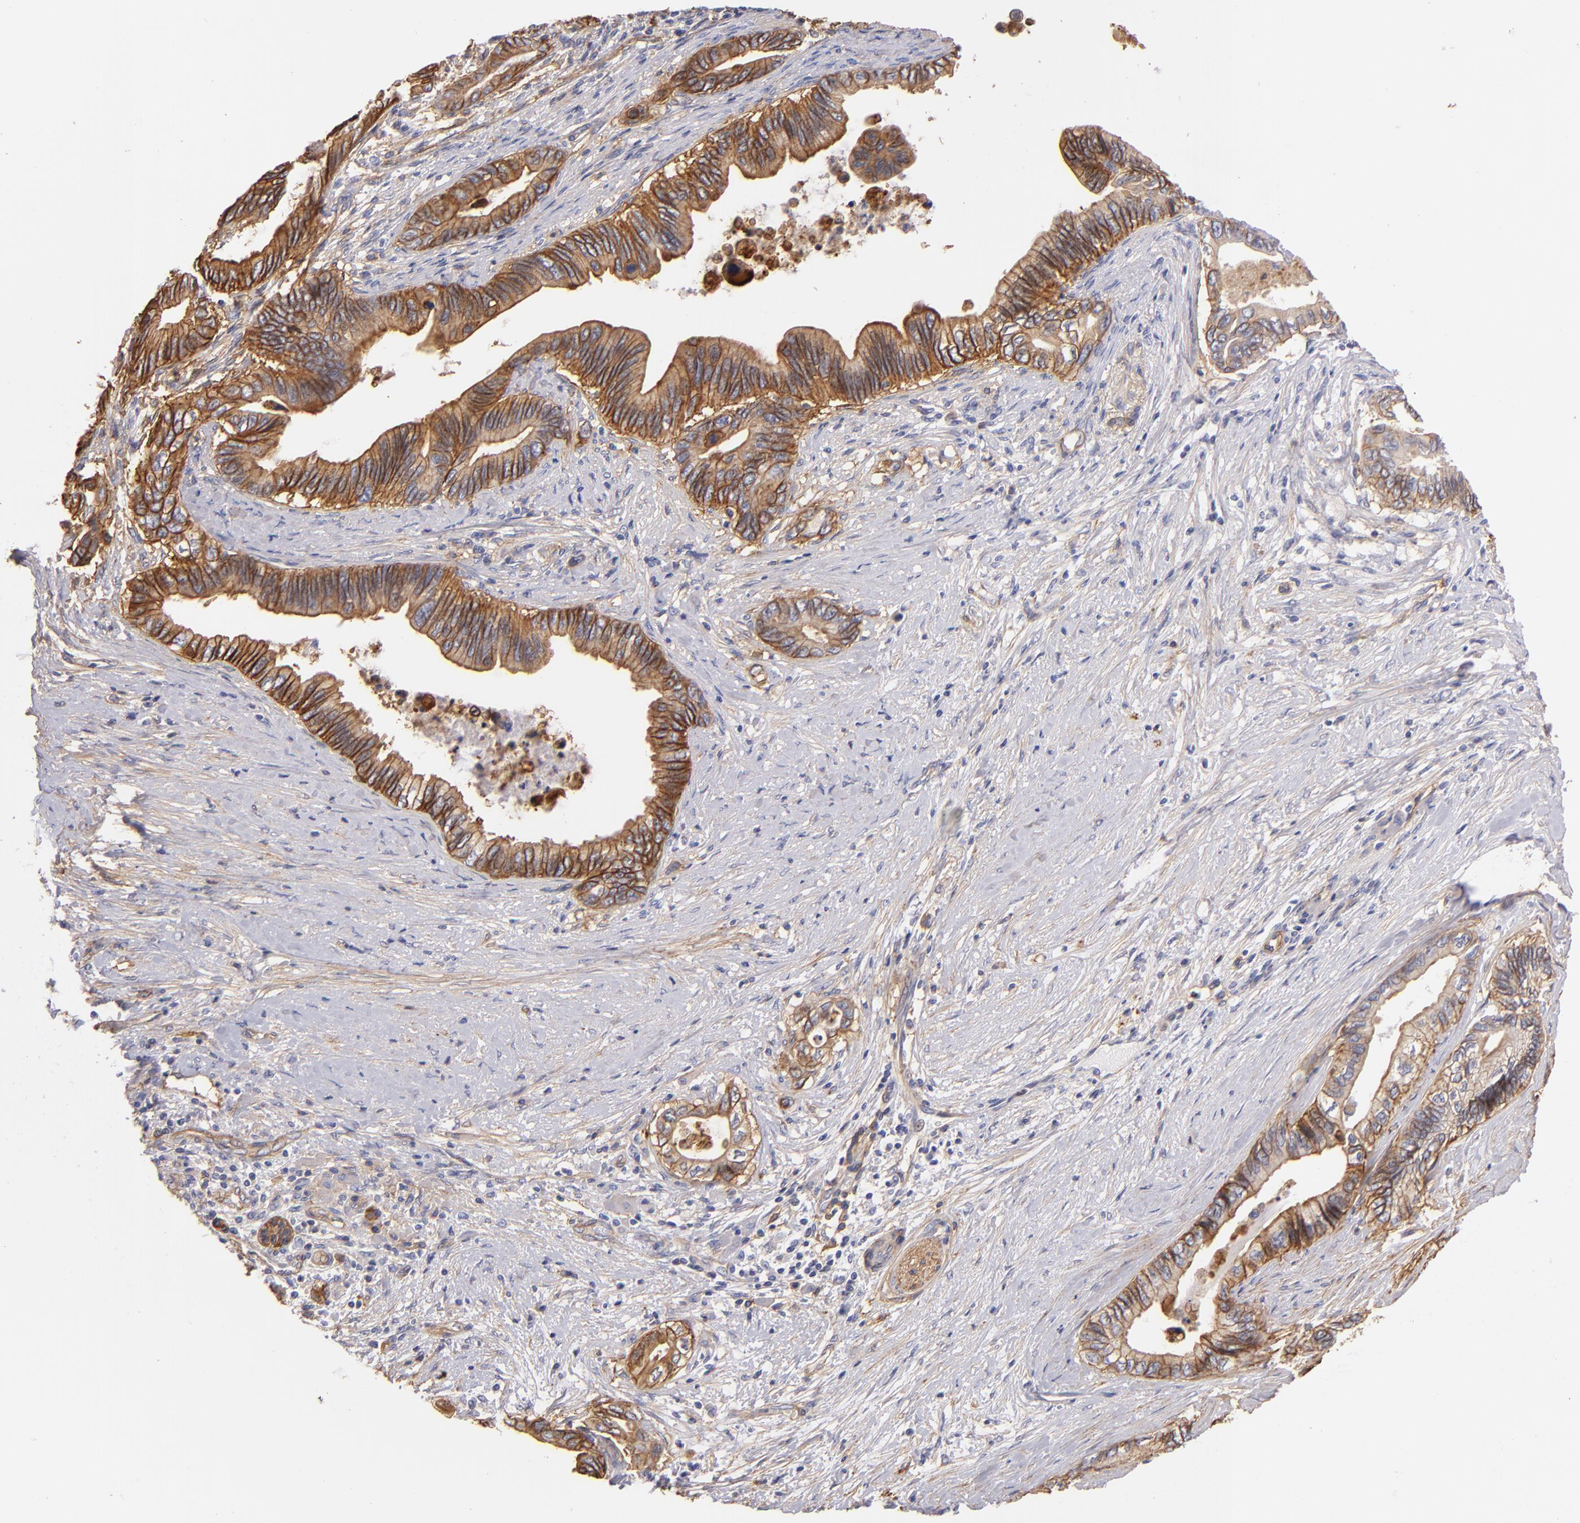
{"staining": {"intensity": "strong", "quantity": ">75%", "location": "cytoplasmic/membranous"}, "tissue": "pancreatic cancer", "cell_type": "Tumor cells", "image_type": "cancer", "snomed": [{"axis": "morphology", "description": "Adenocarcinoma, NOS"}, {"axis": "topography", "description": "Pancreas"}], "caption": "Brown immunohistochemical staining in pancreatic cancer exhibits strong cytoplasmic/membranous positivity in approximately >75% of tumor cells. The staining was performed using DAB (3,3'-diaminobenzidine) to visualize the protein expression in brown, while the nuclei were stained in blue with hematoxylin (Magnification: 20x).", "gene": "CD151", "patient": {"sex": "female", "age": 66}}